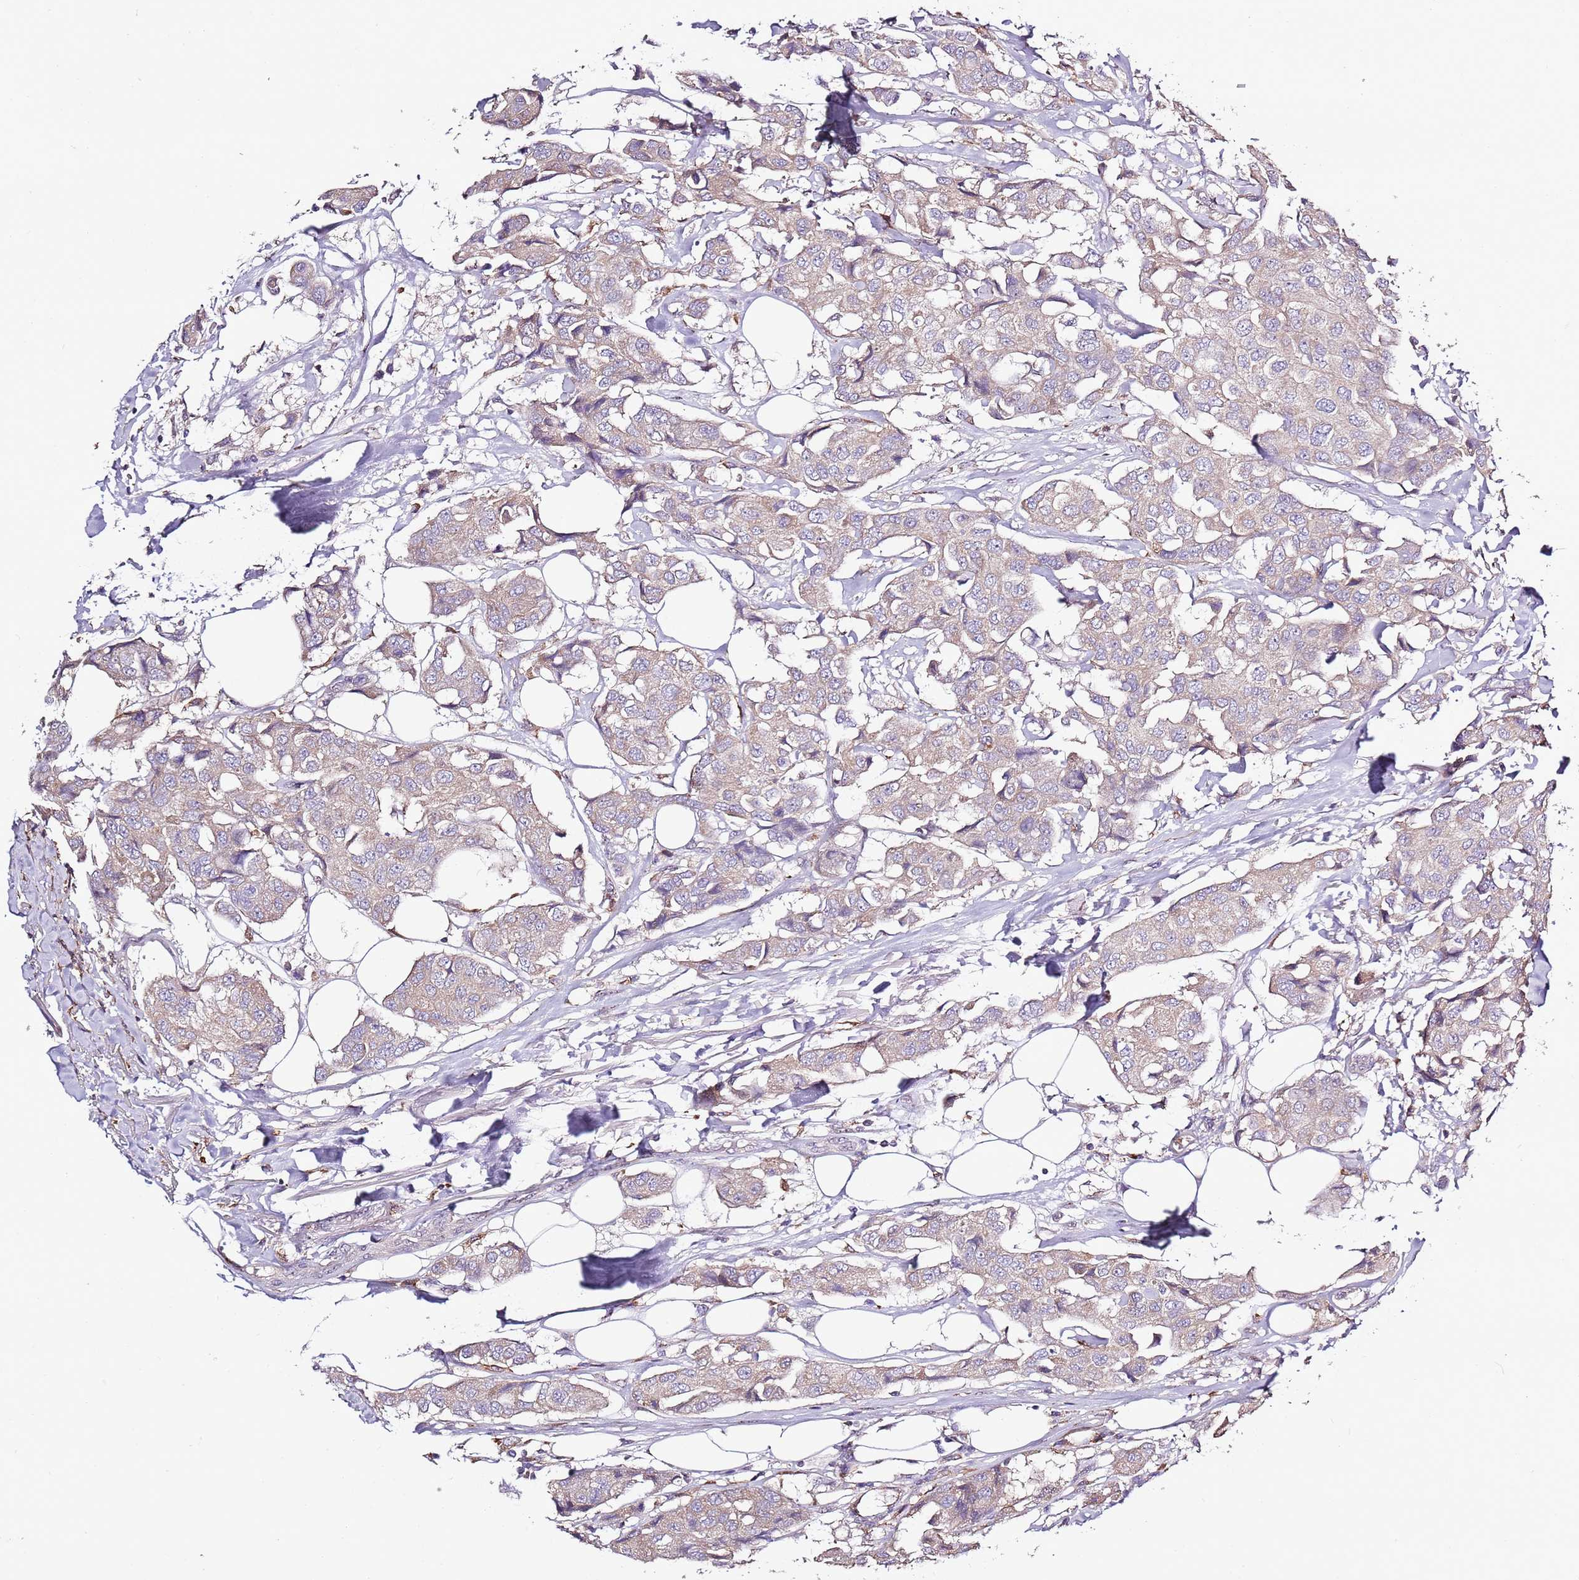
{"staining": {"intensity": "weak", "quantity": "25%-75%", "location": "cytoplasmic/membranous"}, "tissue": "breast cancer", "cell_type": "Tumor cells", "image_type": "cancer", "snomed": [{"axis": "morphology", "description": "Duct carcinoma"}, {"axis": "topography", "description": "Breast"}], "caption": "Weak cytoplasmic/membranous staining is identified in about 25%-75% of tumor cells in breast cancer.", "gene": "CAPN9", "patient": {"sex": "female", "age": 80}}